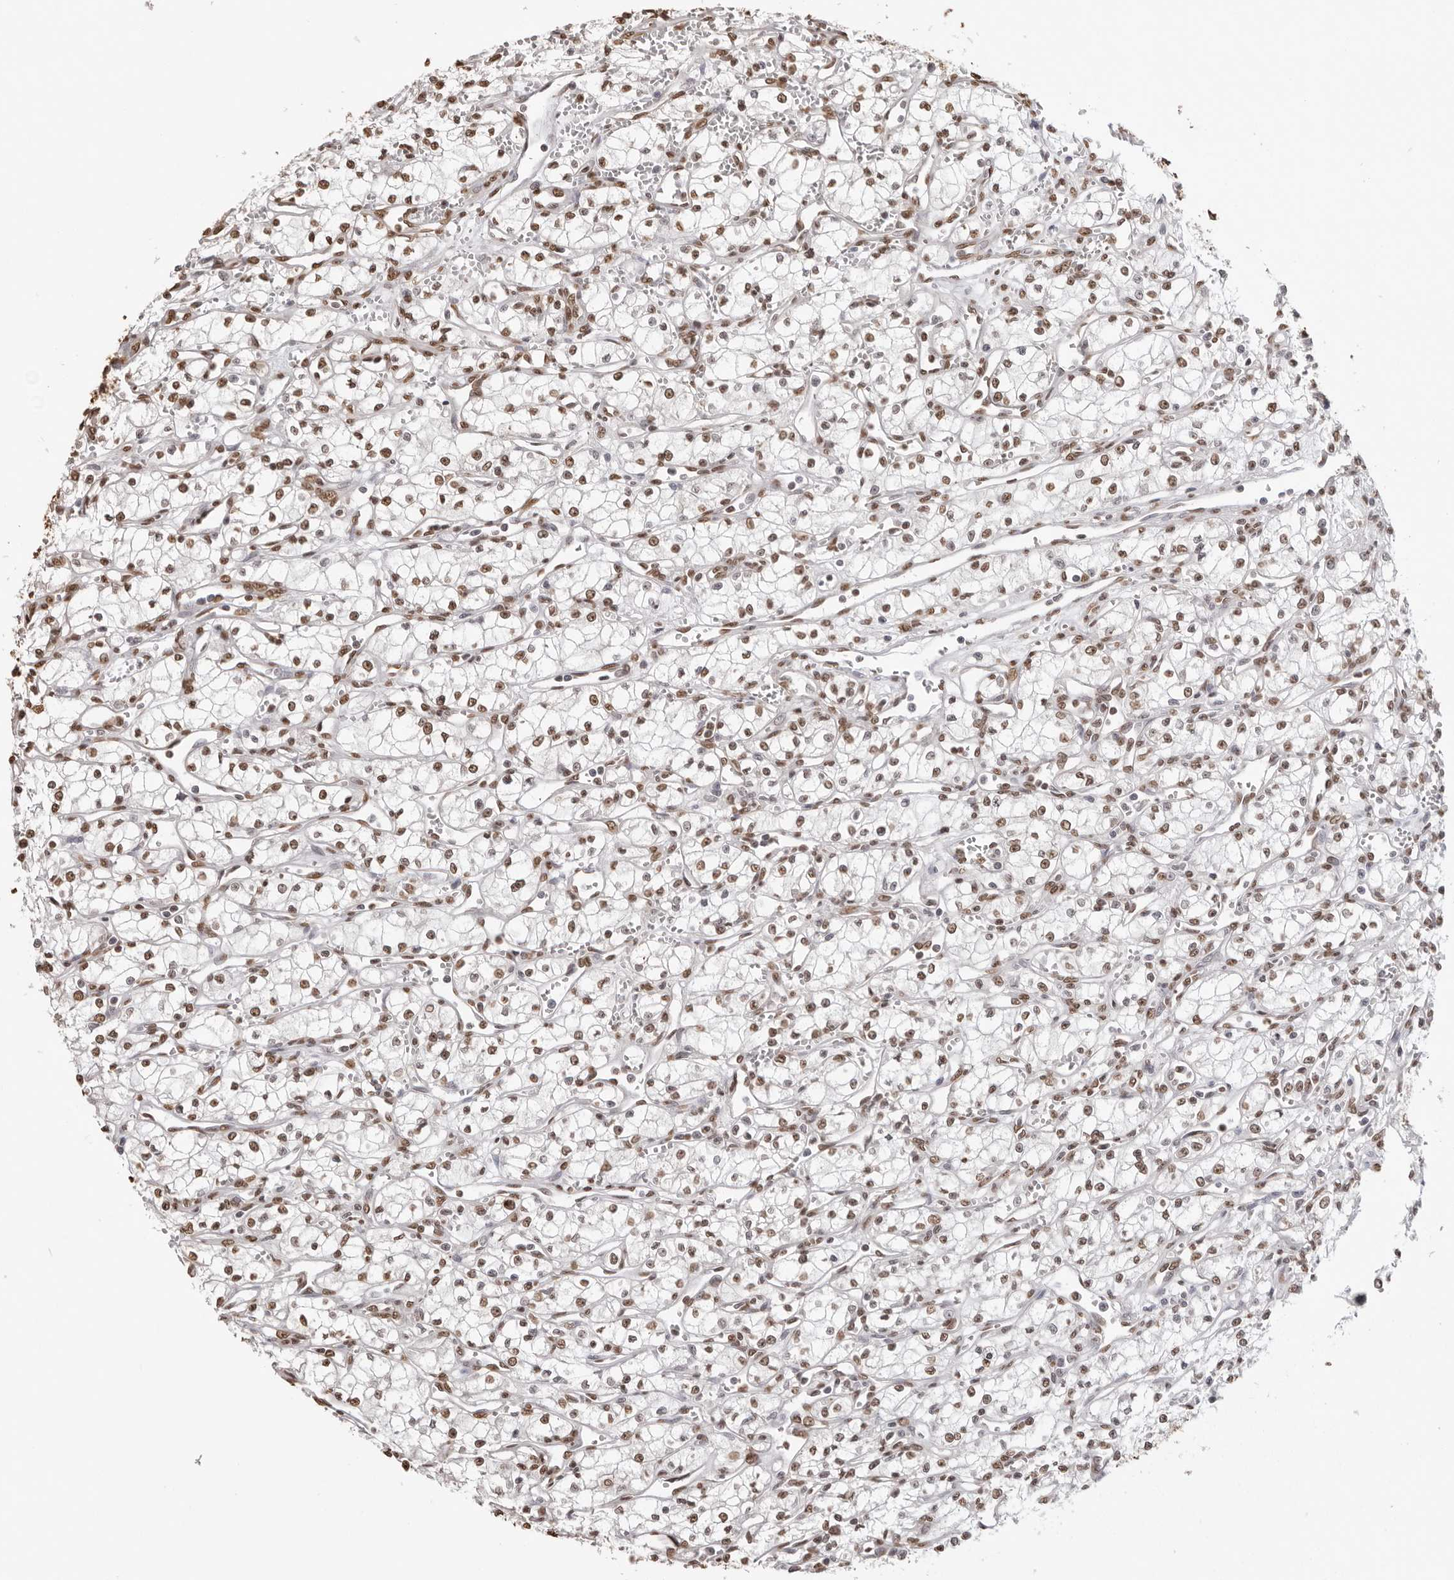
{"staining": {"intensity": "moderate", "quantity": ">75%", "location": "nuclear"}, "tissue": "renal cancer", "cell_type": "Tumor cells", "image_type": "cancer", "snomed": [{"axis": "morphology", "description": "Adenocarcinoma, NOS"}, {"axis": "topography", "description": "Kidney"}], "caption": "This photomicrograph demonstrates renal cancer stained with IHC to label a protein in brown. The nuclear of tumor cells show moderate positivity for the protein. Nuclei are counter-stained blue.", "gene": "OLIG3", "patient": {"sex": "male", "age": 59}}